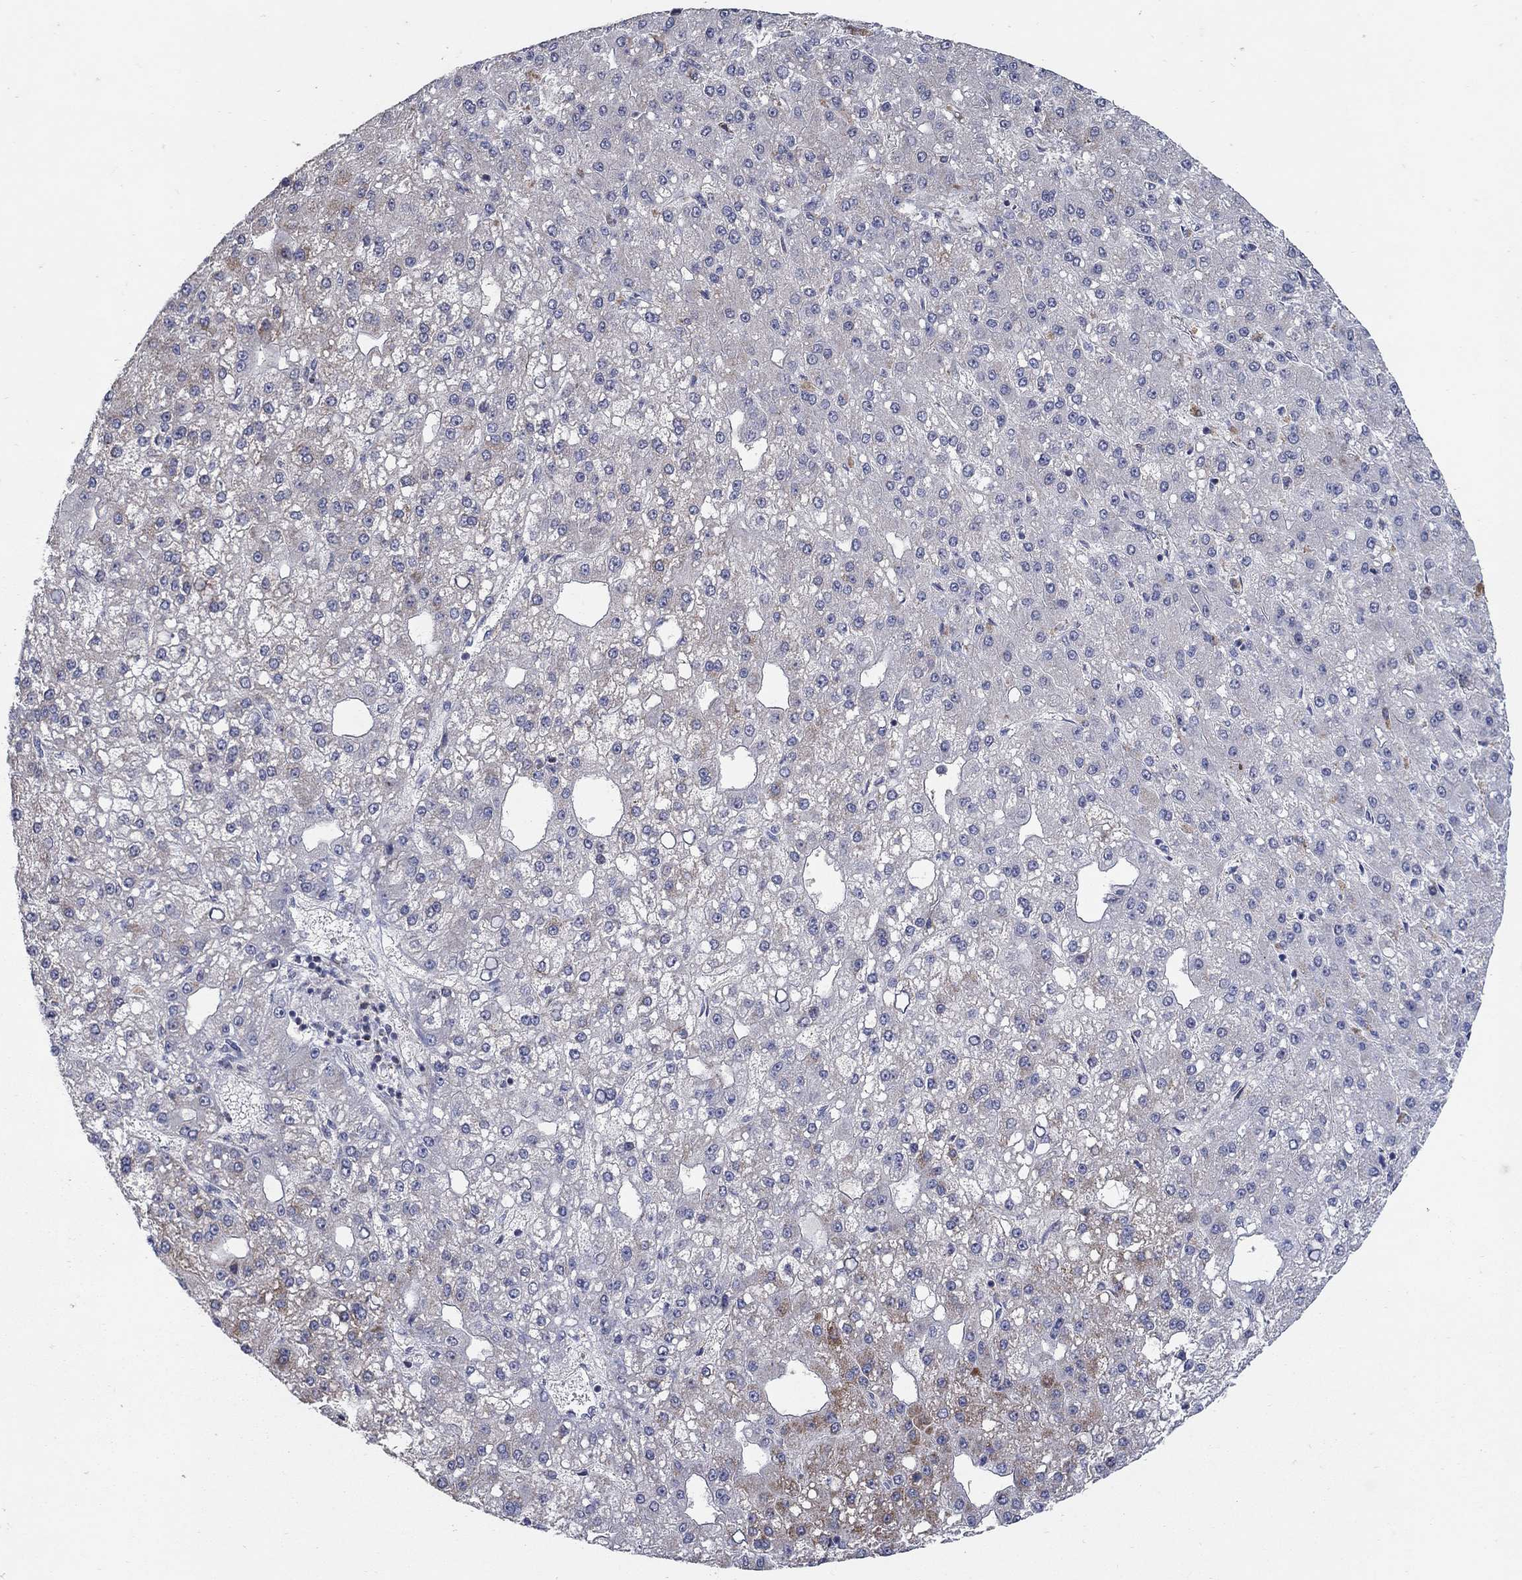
{"staining": {"intensity": "moderate", "quantity": "<25%", "location": "cytoplasmic/membranous"}, "tissue": "liver cancer", "cell_type": "Tumor cells", "image_type": "cancer", "snomed": [{"axis": "morphology", "description": "Carcinoma, Hepatocellular, NOS"}, {"axis": "topography", "description": "Liver"}], "caption": "Immunohistochemical staining of liver cancer shows low levels of moderate cytoplasmic/membranous protein expression in about <25% of tumor cells.", "gene": "HMX2", "patient": {"sex": "male", "age": 67}}